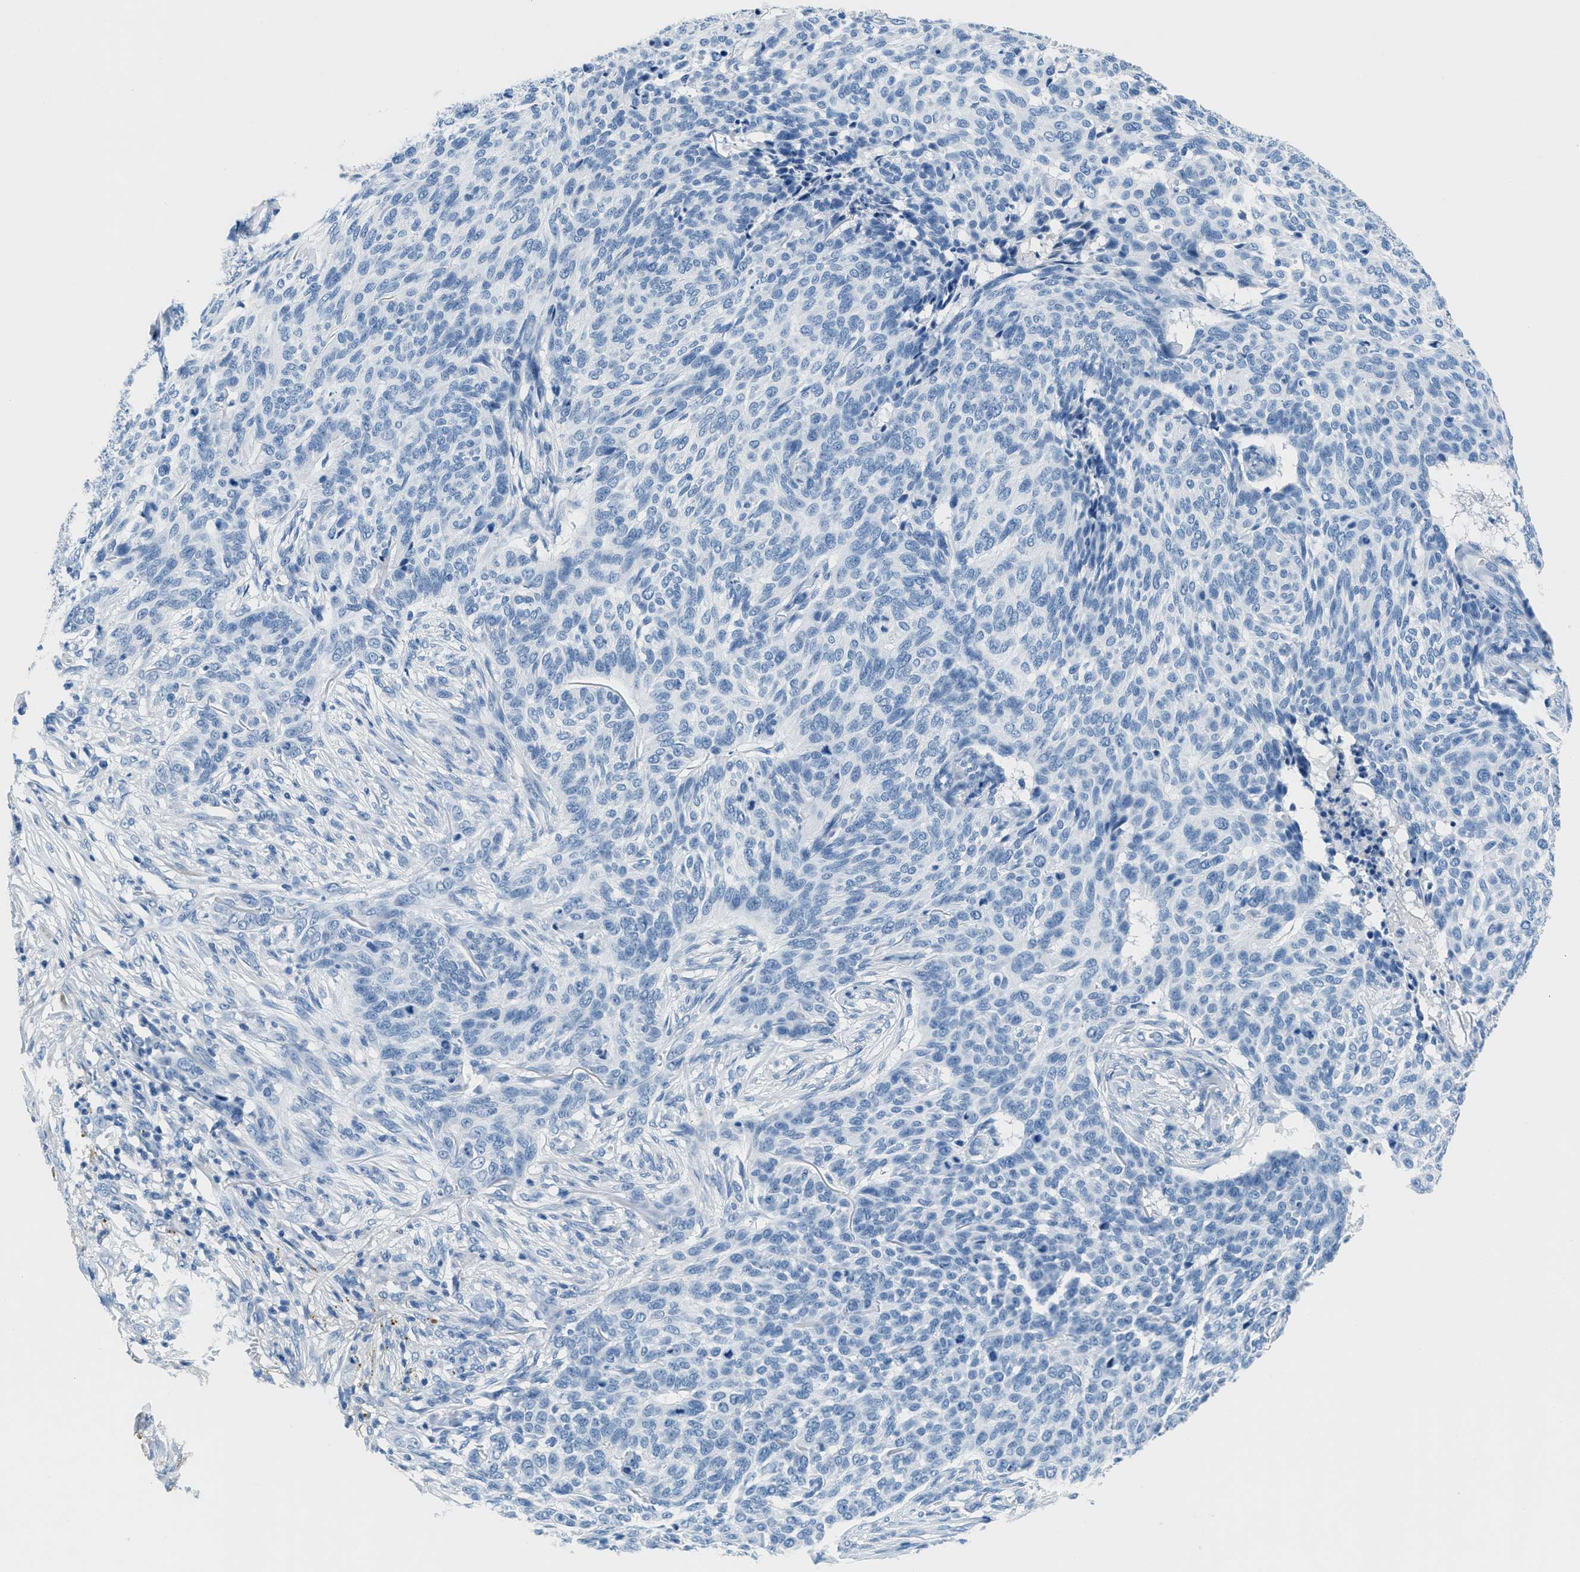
{"staining": {"intensity": "negative", "quantity": "none", "location": "none"}, "tissue": "skin cancer", "cell_type": "Tumor cells", "image_type": "cancer", "snomed": [{"axis": "morphology", "description": "Basal cell carcinoma"}, {"axis": "topography", "description": "Skin"}], "caption": "Tumor cells show no significant protein expression in basal cell carcinoma (skin).", "gene": "MGARP", "patient": {"sex": "male", "age": 85}}